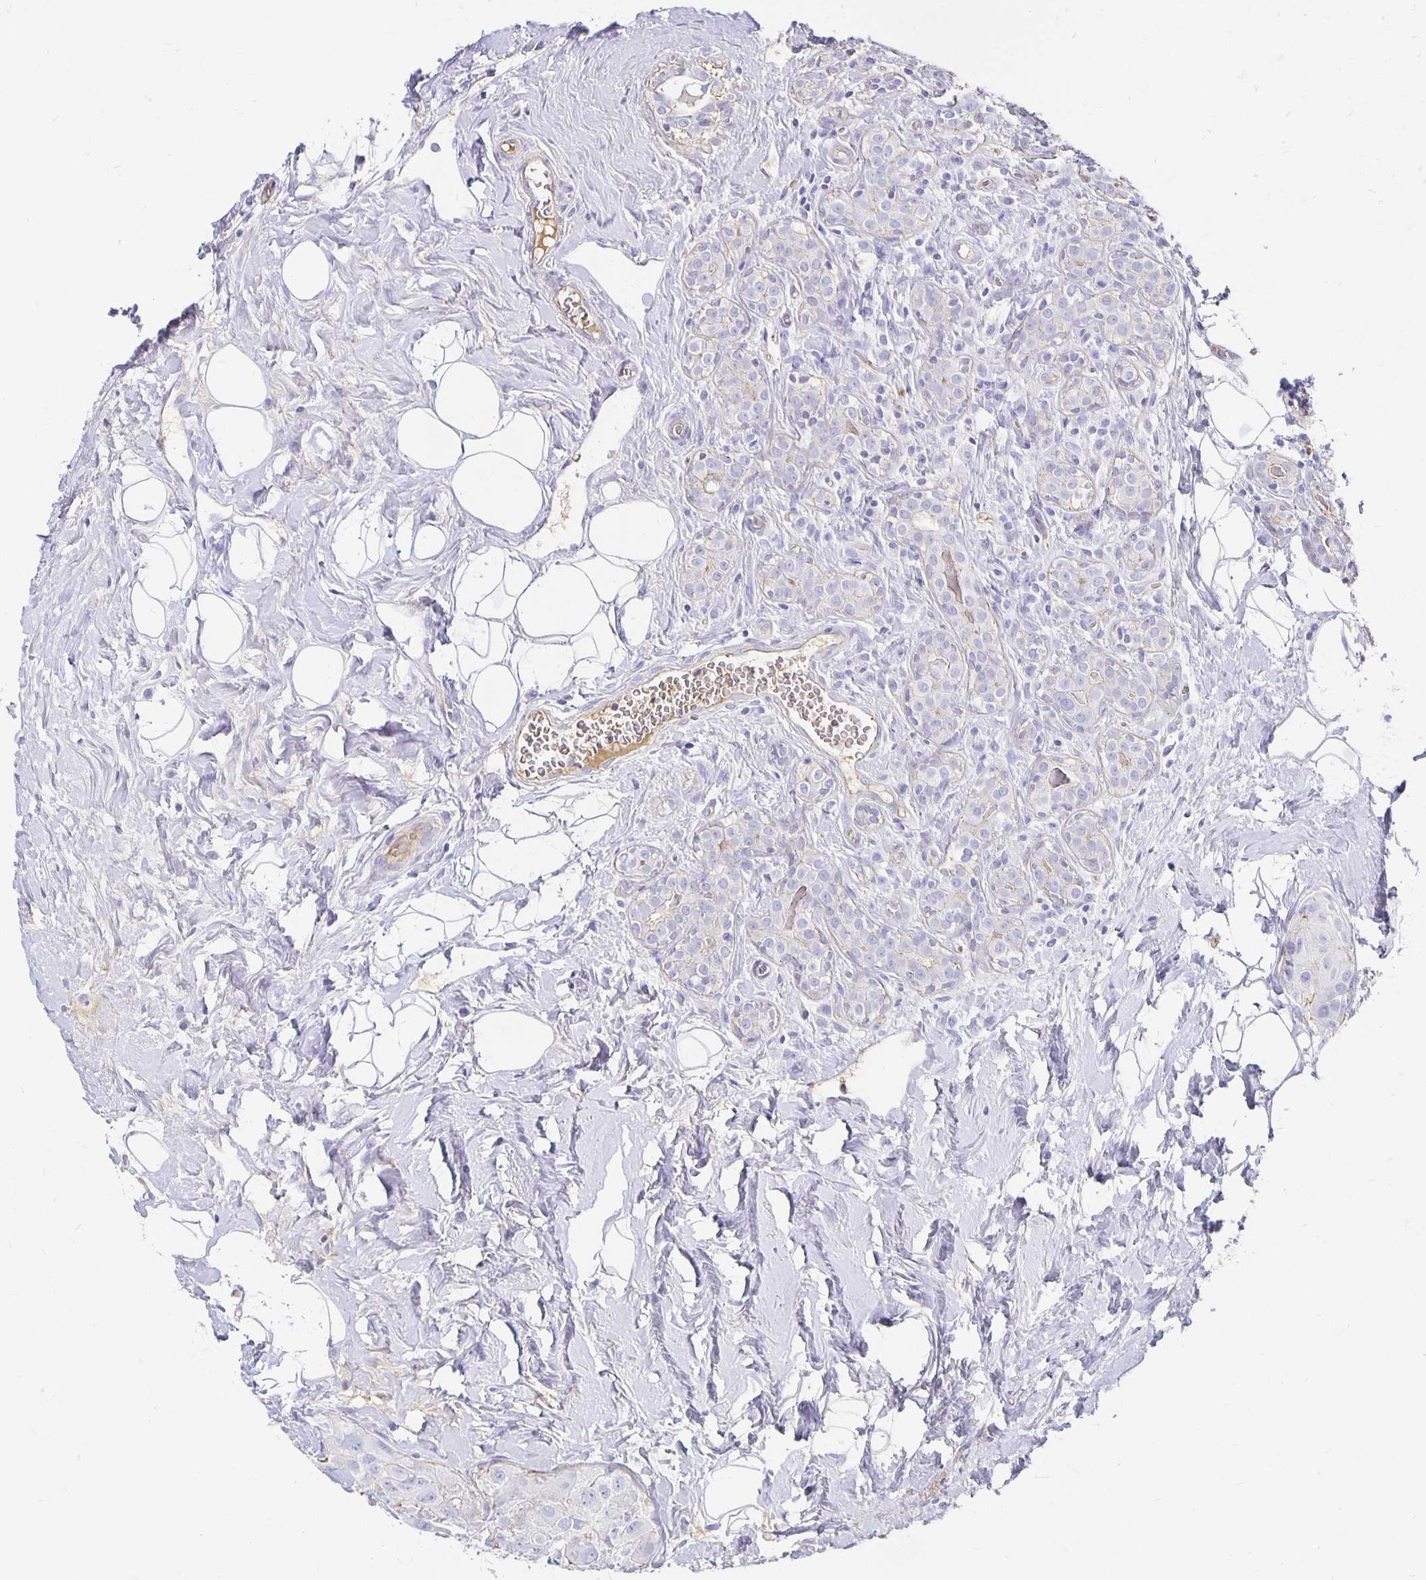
{"staining": {"intensity": "negative", "quantity": "none", "location": "none"}, "tissue": "breast cancer", "cell_type": "Tumor cells", "image_type": "cancer", "snomed": [{"axis": "morphology", "description": "Duct carcinoma"}, {"axis": "topography", "description": "Breast"}], "caption": "Tumor cells are negative for protein expression in human breast intraductal carcinoma.", "gene": "APOB", "patient": {"sex": "female", "age": 43}}